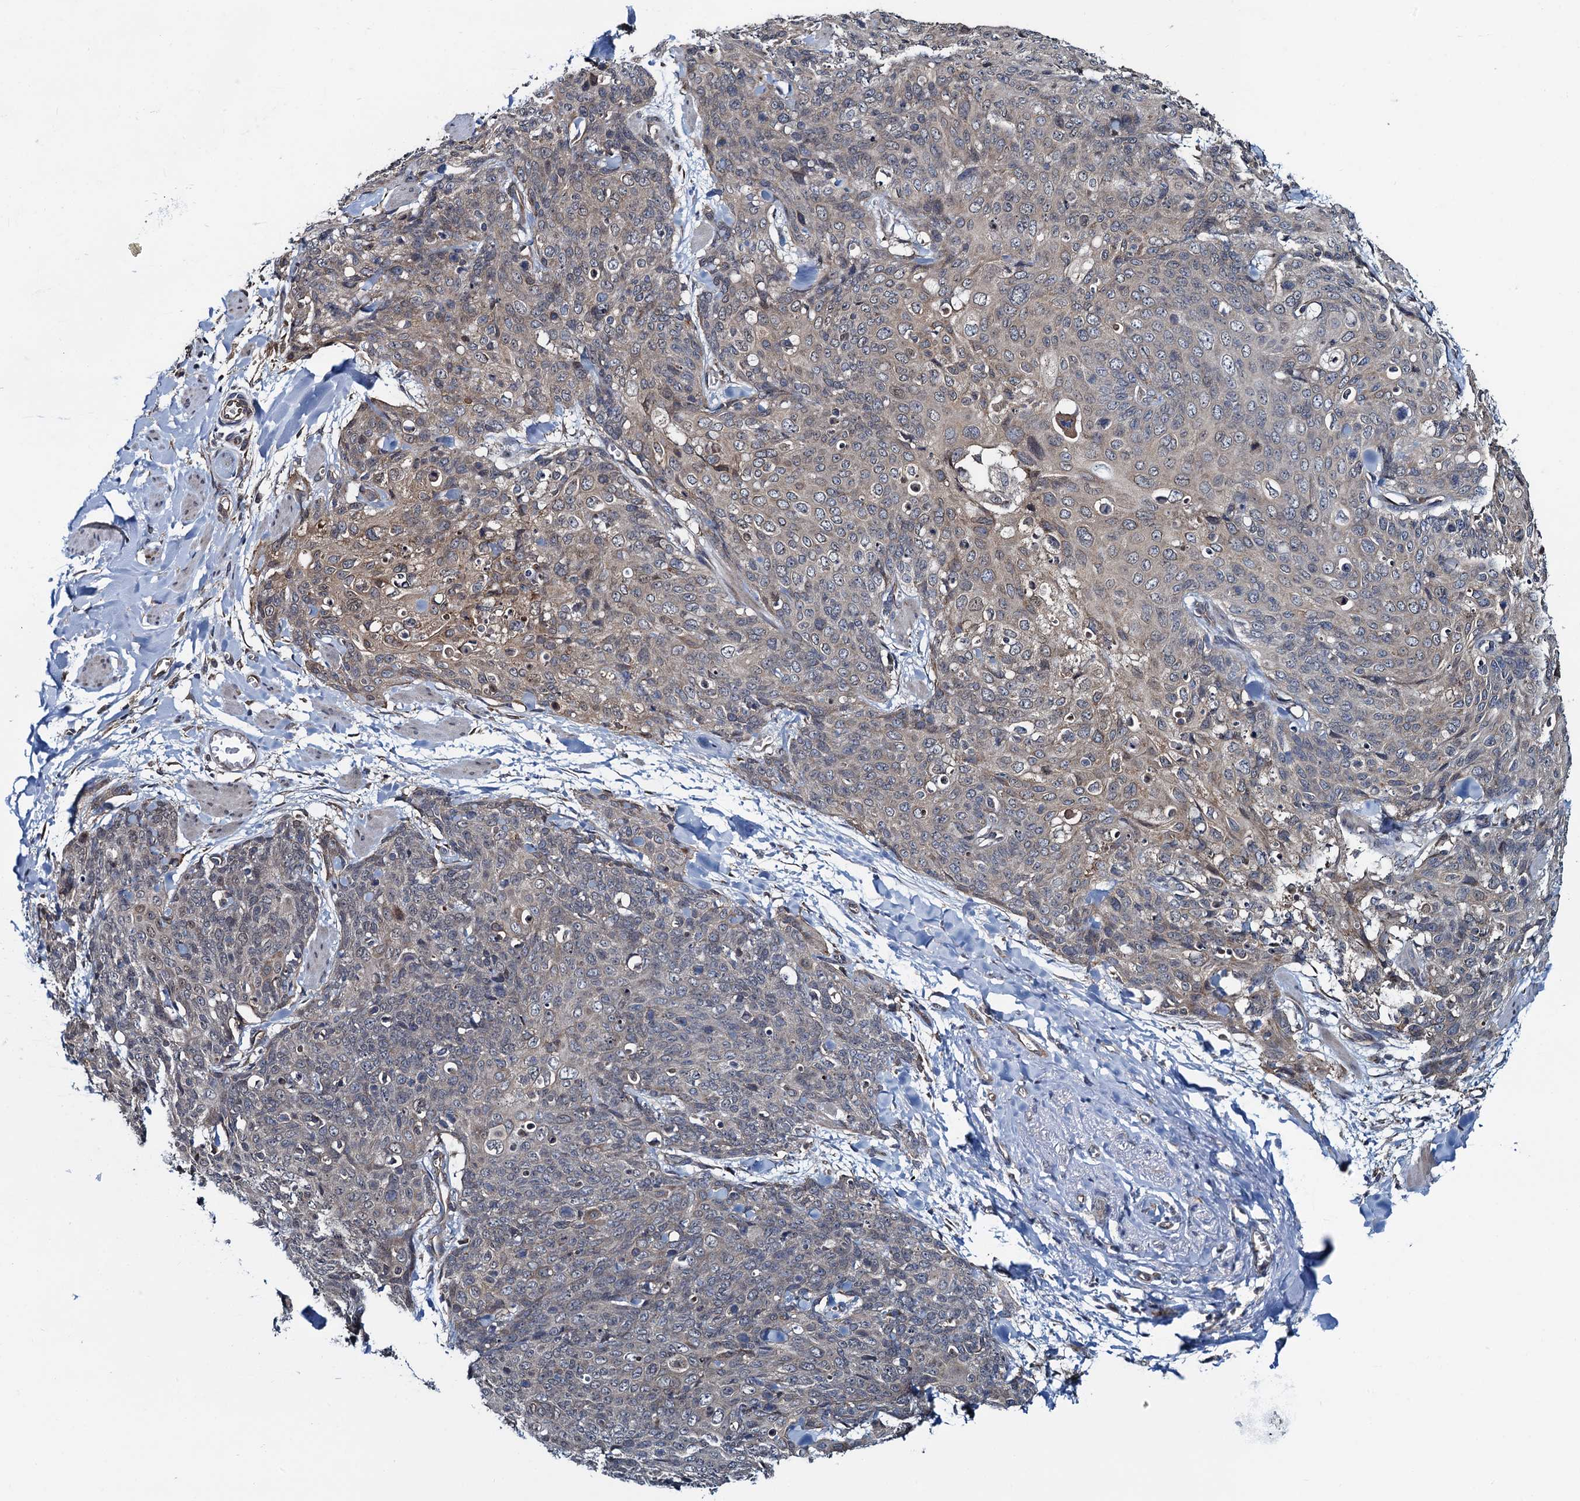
{"staining": {"intensity": "weak", "quantity": "<25%", "location": "cytoplasmic/membranous"}, "tissue": "skin cancer", "cell_type": "Tumor cells", "image_type": "cancer", "snomed": [{"axis": "morphology", "description": "Squamous cell carcinoma, NOS"}, {"axis": "topography", "description": "Skin"}, {"axis": "topography", "description": "Vulva"}], "caption": "Immunohistochemical staining of human skin cancer exhibits no significant positivity in tumor cells. The staining is performed using DAB brown chromogen with nuclei counter-stained in using hematoxylin.", "gene": "RNF125", "patient": {"sex": "female", "age": 85}}